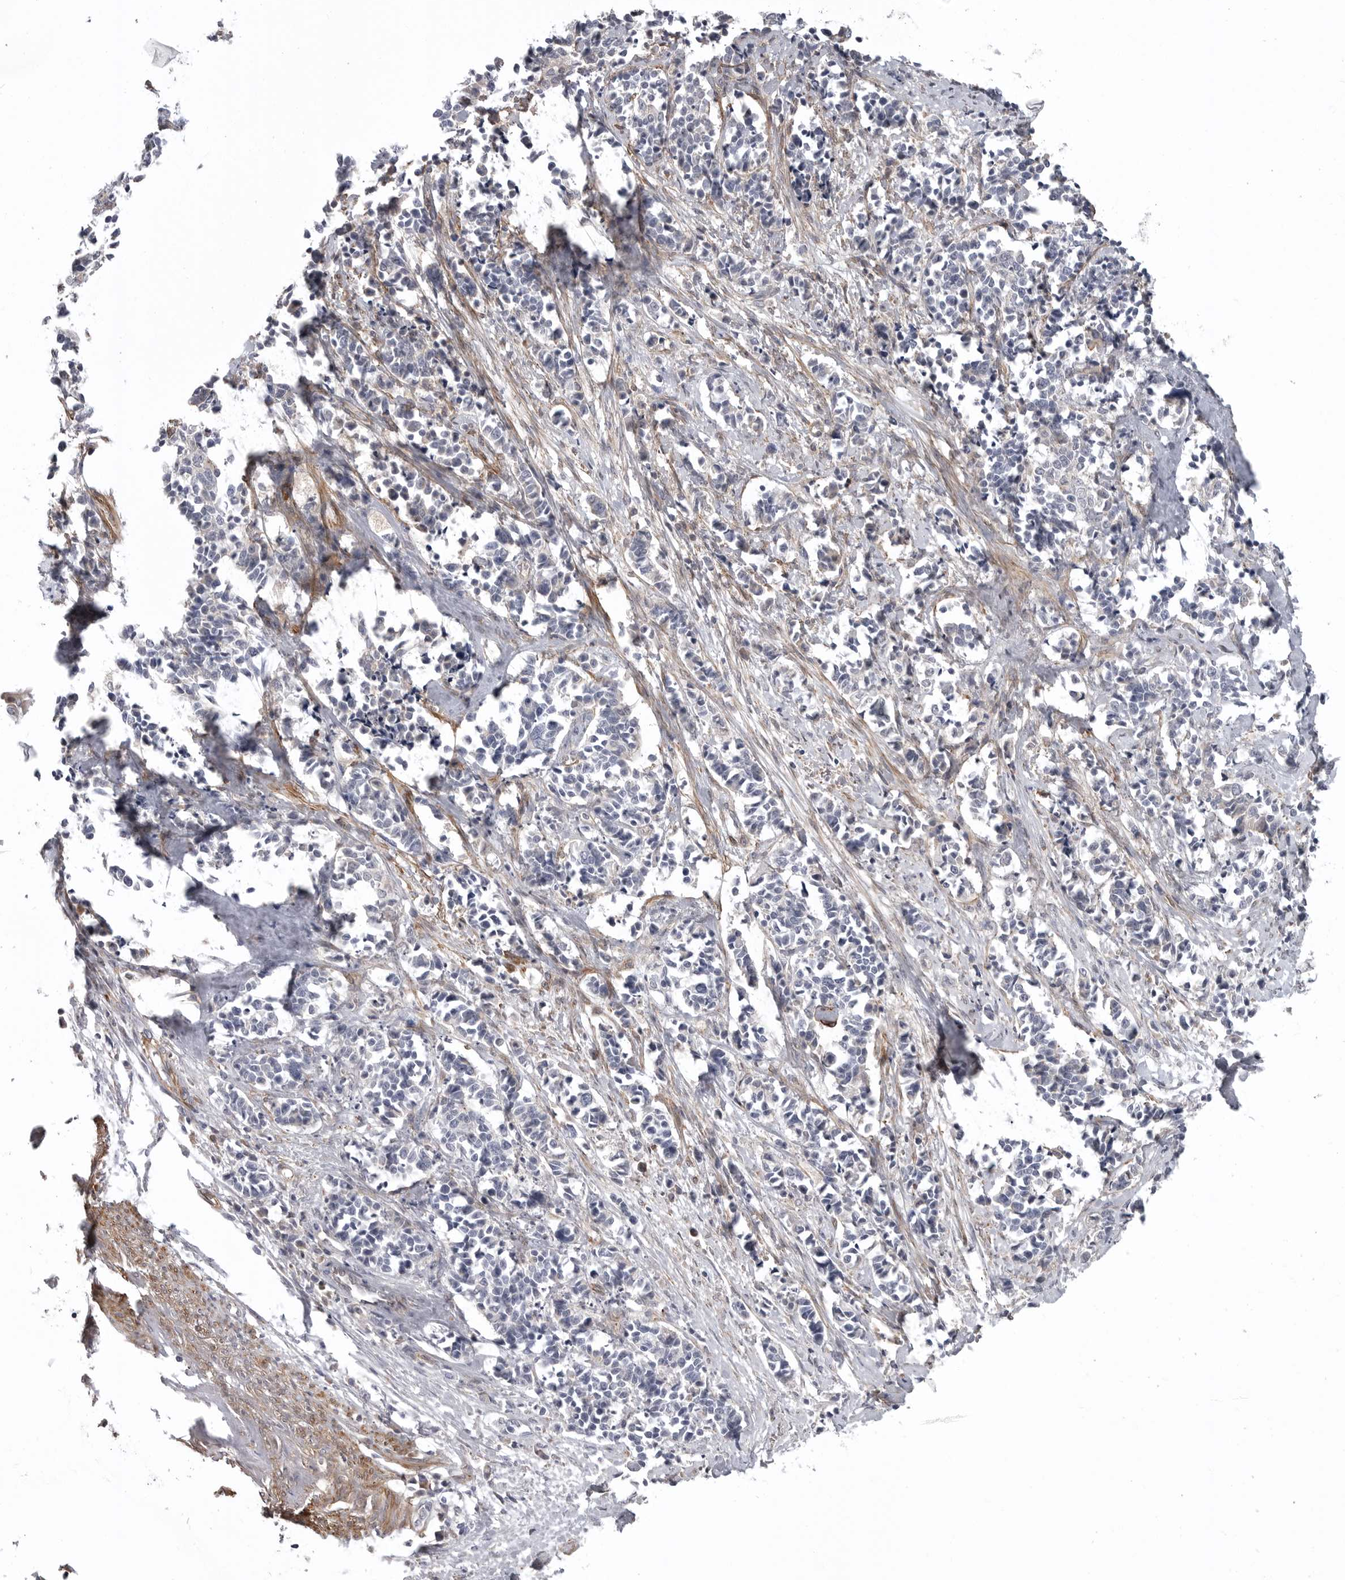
{"staining": {"intensity": "negative", "quantity": "none", "location": "none"}, "tissue": "cervical cancer", "cell_type": "Tumor cells", "image_type": "cancer", "snomed": [{"axis": "morphology", "description": "Normal tissue, NOS"}, {"axis": "morphology", "description": "Squamous cell carcinoma, NOS"}, {"axis": "topography", "description": "Cervix"}], "caption": "Image shows no protein expression in tumor cells of cervical cancer (squamous cell carcinoma) tissue.", "gene": "SCP2", "patient": {"sex": "female", "age": 35}}